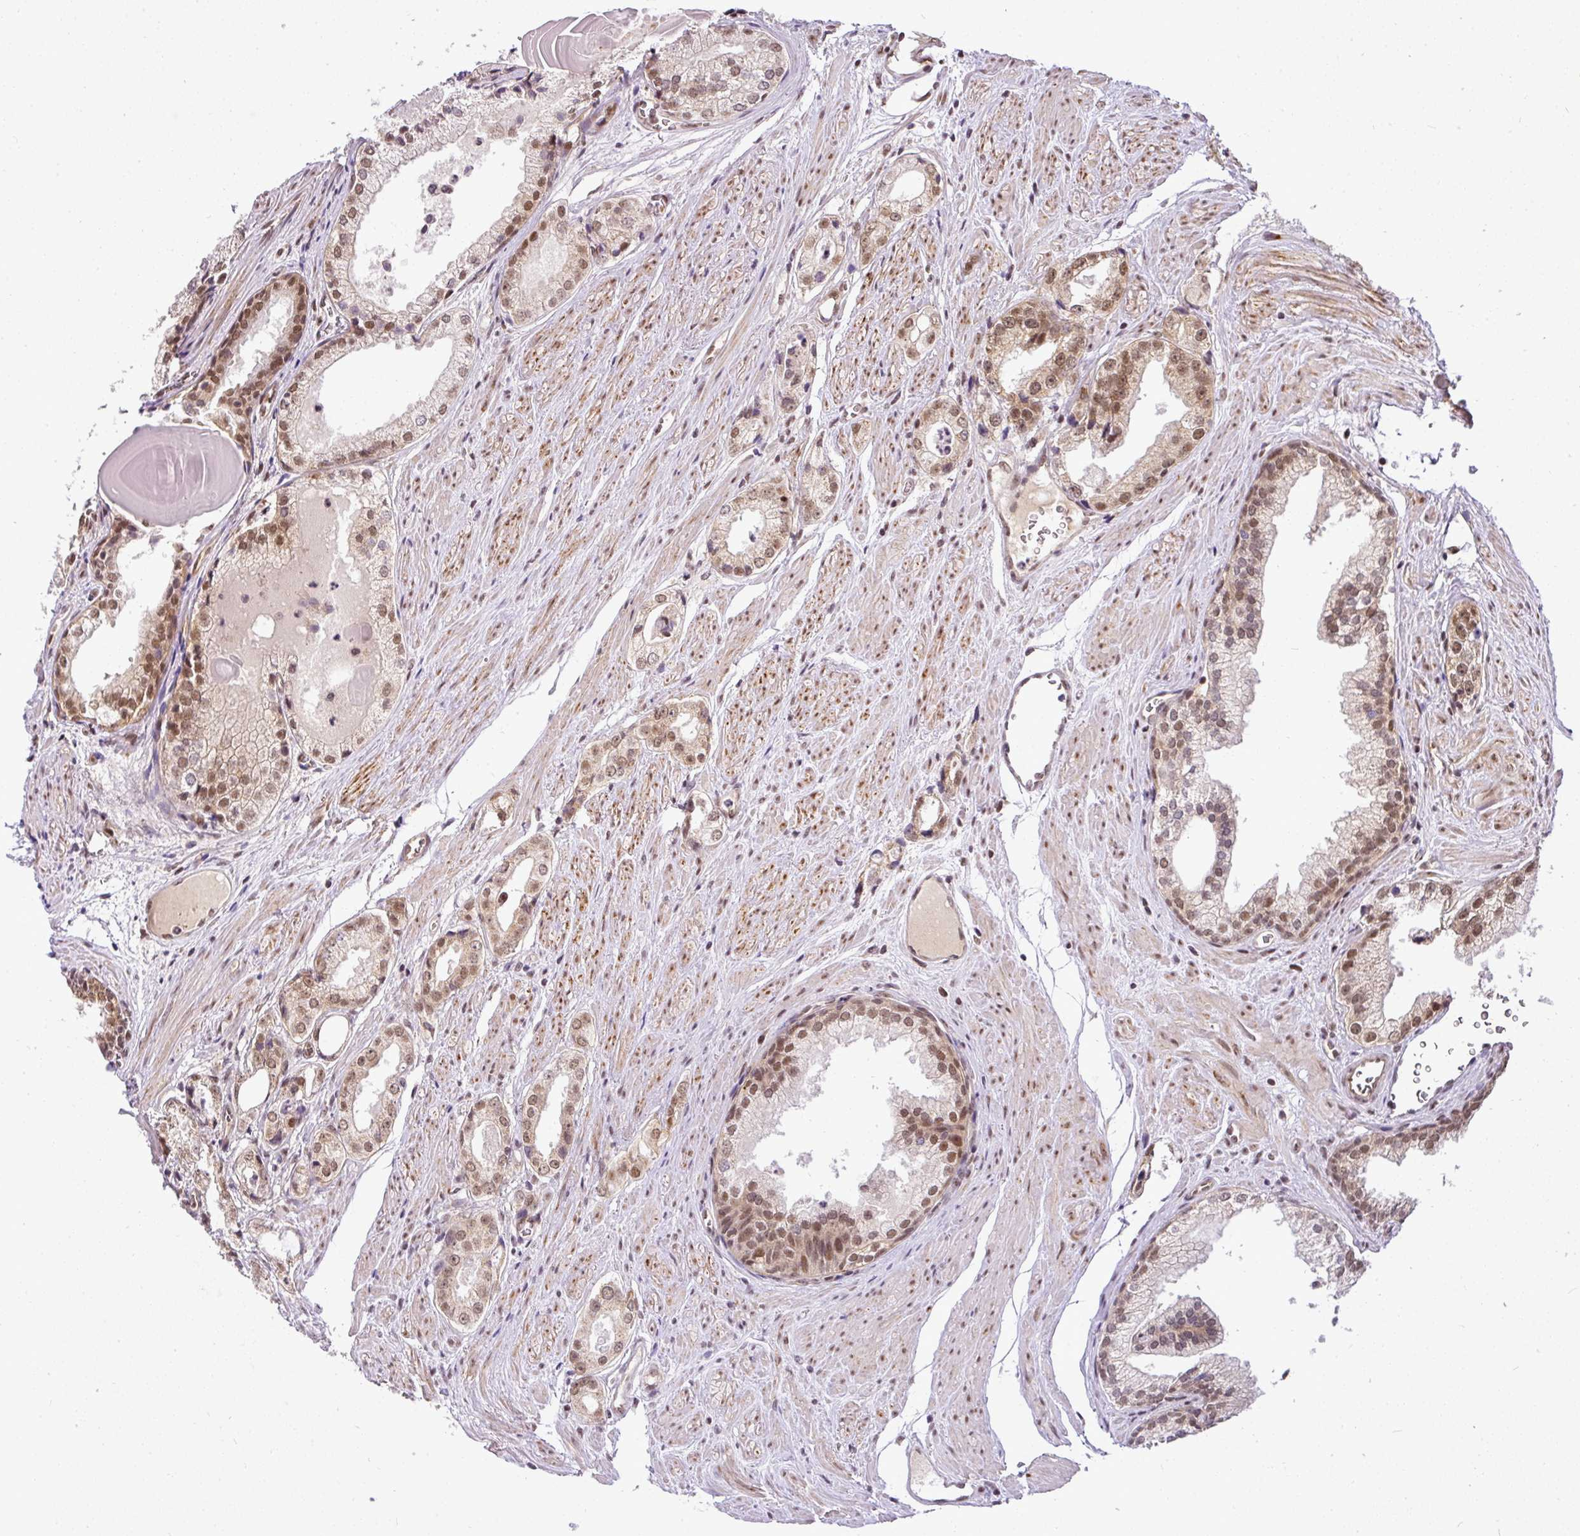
{"staining": {"intensity": "moderate", "quantity": ">75%", "location": "nuclear"}, "tissue": "prostate cancer", "cell_type": "Tumor cells", "image_type": "cancer", "snomed": [{"axis": "morphology", "description": "Adenocarcinoma, Low grade"}, {"axis": "topography", "description": "Prostate"}], "caption": "Prostate cancer (adenocarcinoma (low-grade)) tissue shows moderate nuclear staining in about >75% of tumor cells Nuclei are stained in blue.", "gene": "C1orf226", "patient": {"sex": "male", "age": 54}}